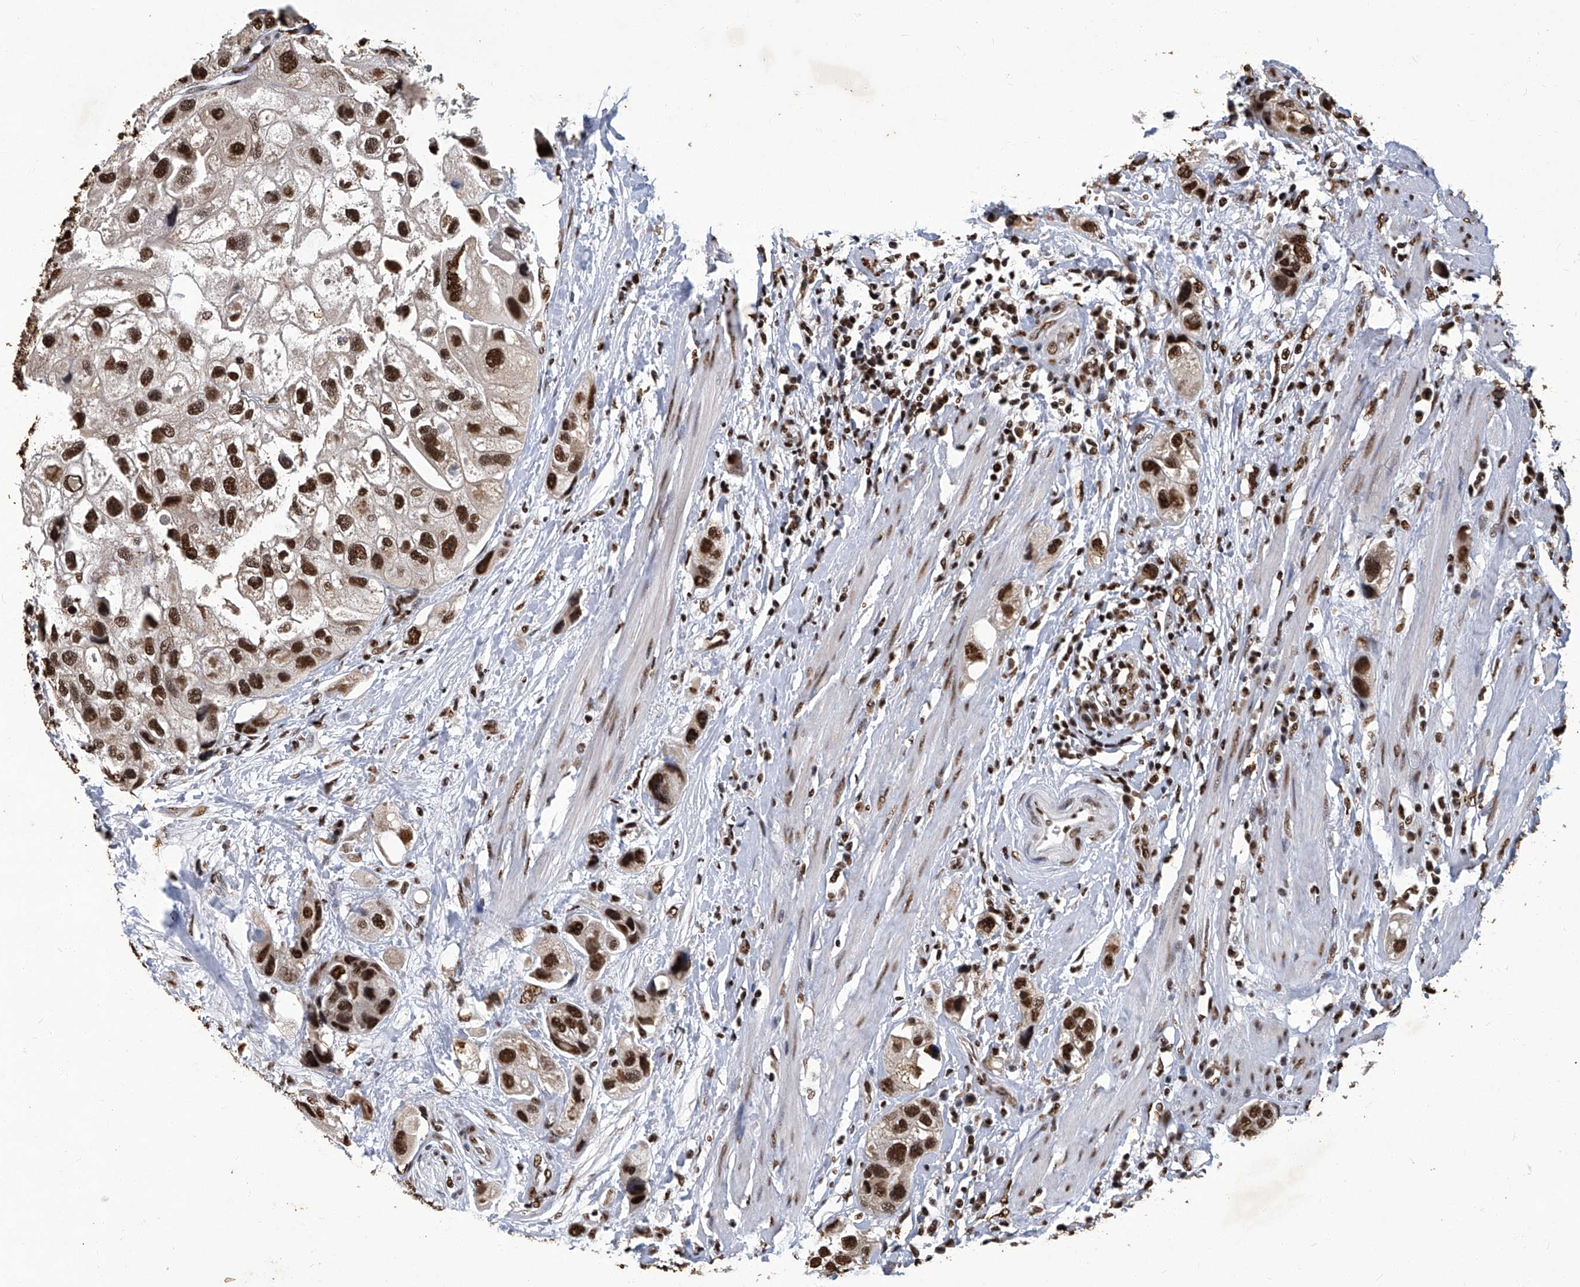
{"staining": {"intensity": "strong", "quantity": ">75%", "location": "nuclear"}, "tissue": "urothelial cancer", "cell_type": "Tumor cells", "image_type": "cancer", "snomed": [{"axis": "morphology", "description": "Urothelial carcinoma, High grade"}, {"axis": "topography", "description": "Urinary bladder"}], "caption": "Immunohistochemistry (IHC) image of high-grade urothelial carcinoma stained for a protein (brown), which displays high levels of strong nuclear staining in approximately >75% of tumor cells.", "gene": "HBP1", "patient": {"sex": "female", "age": 64}}